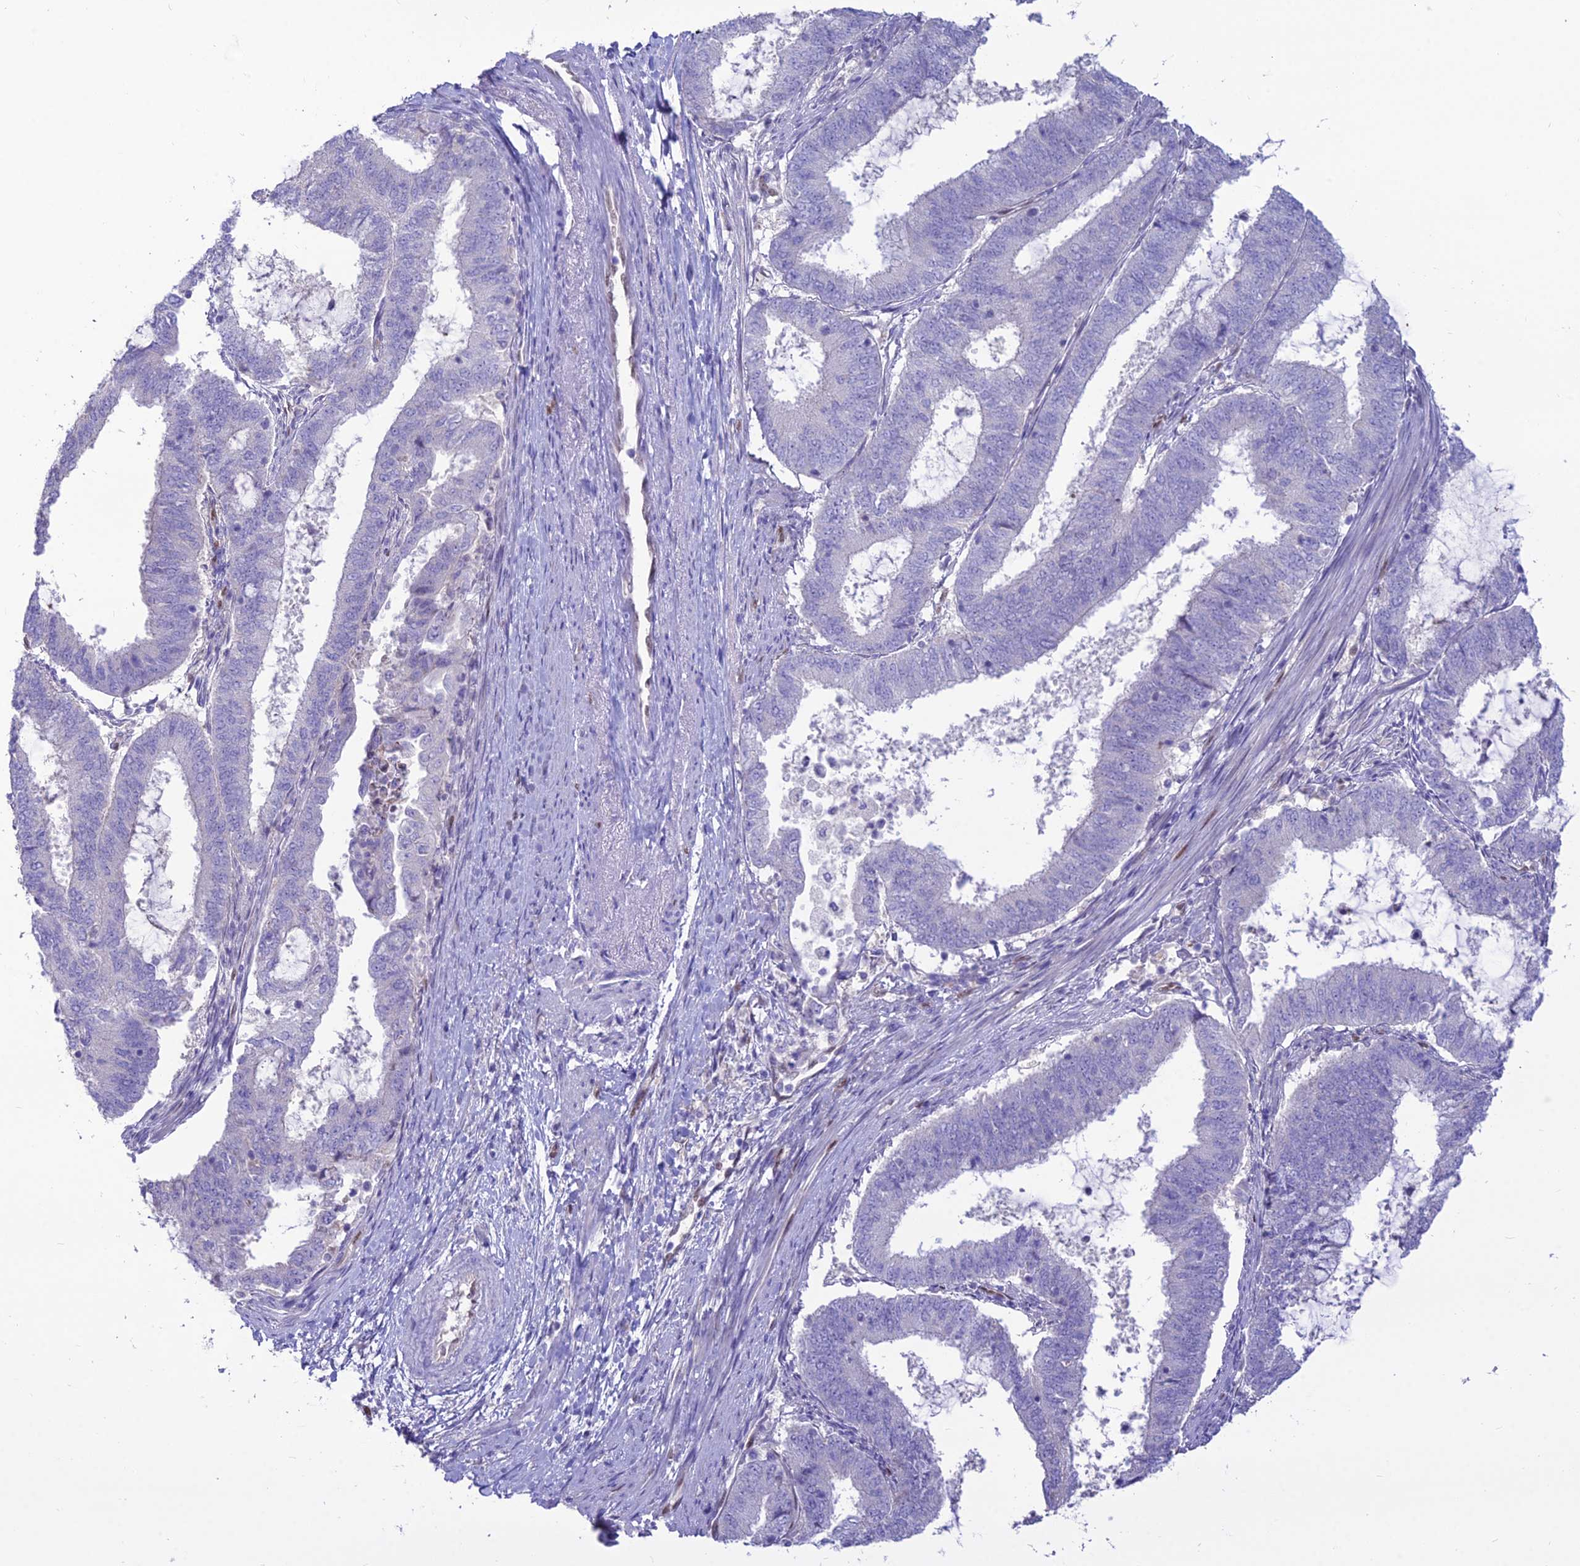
{"staining": {"intensity": "negative", "quantity": "none", "location": "none"}, "tissue": "endometrial cancer", "cell_type": "Tumor cells", "image_type": "cancer", "snomed": [{"axis": "morphology", "description": "Adenocarcinoma, NOS"}, {"axis": "topography", "description": "Endometrium"}], "caption": "The photomicrograph reveals no significant positivity in tumor cells of endometrial adenocarcinoma.", "gene": "NOVA2", "patient": {"sex": "female", "age": 51}}